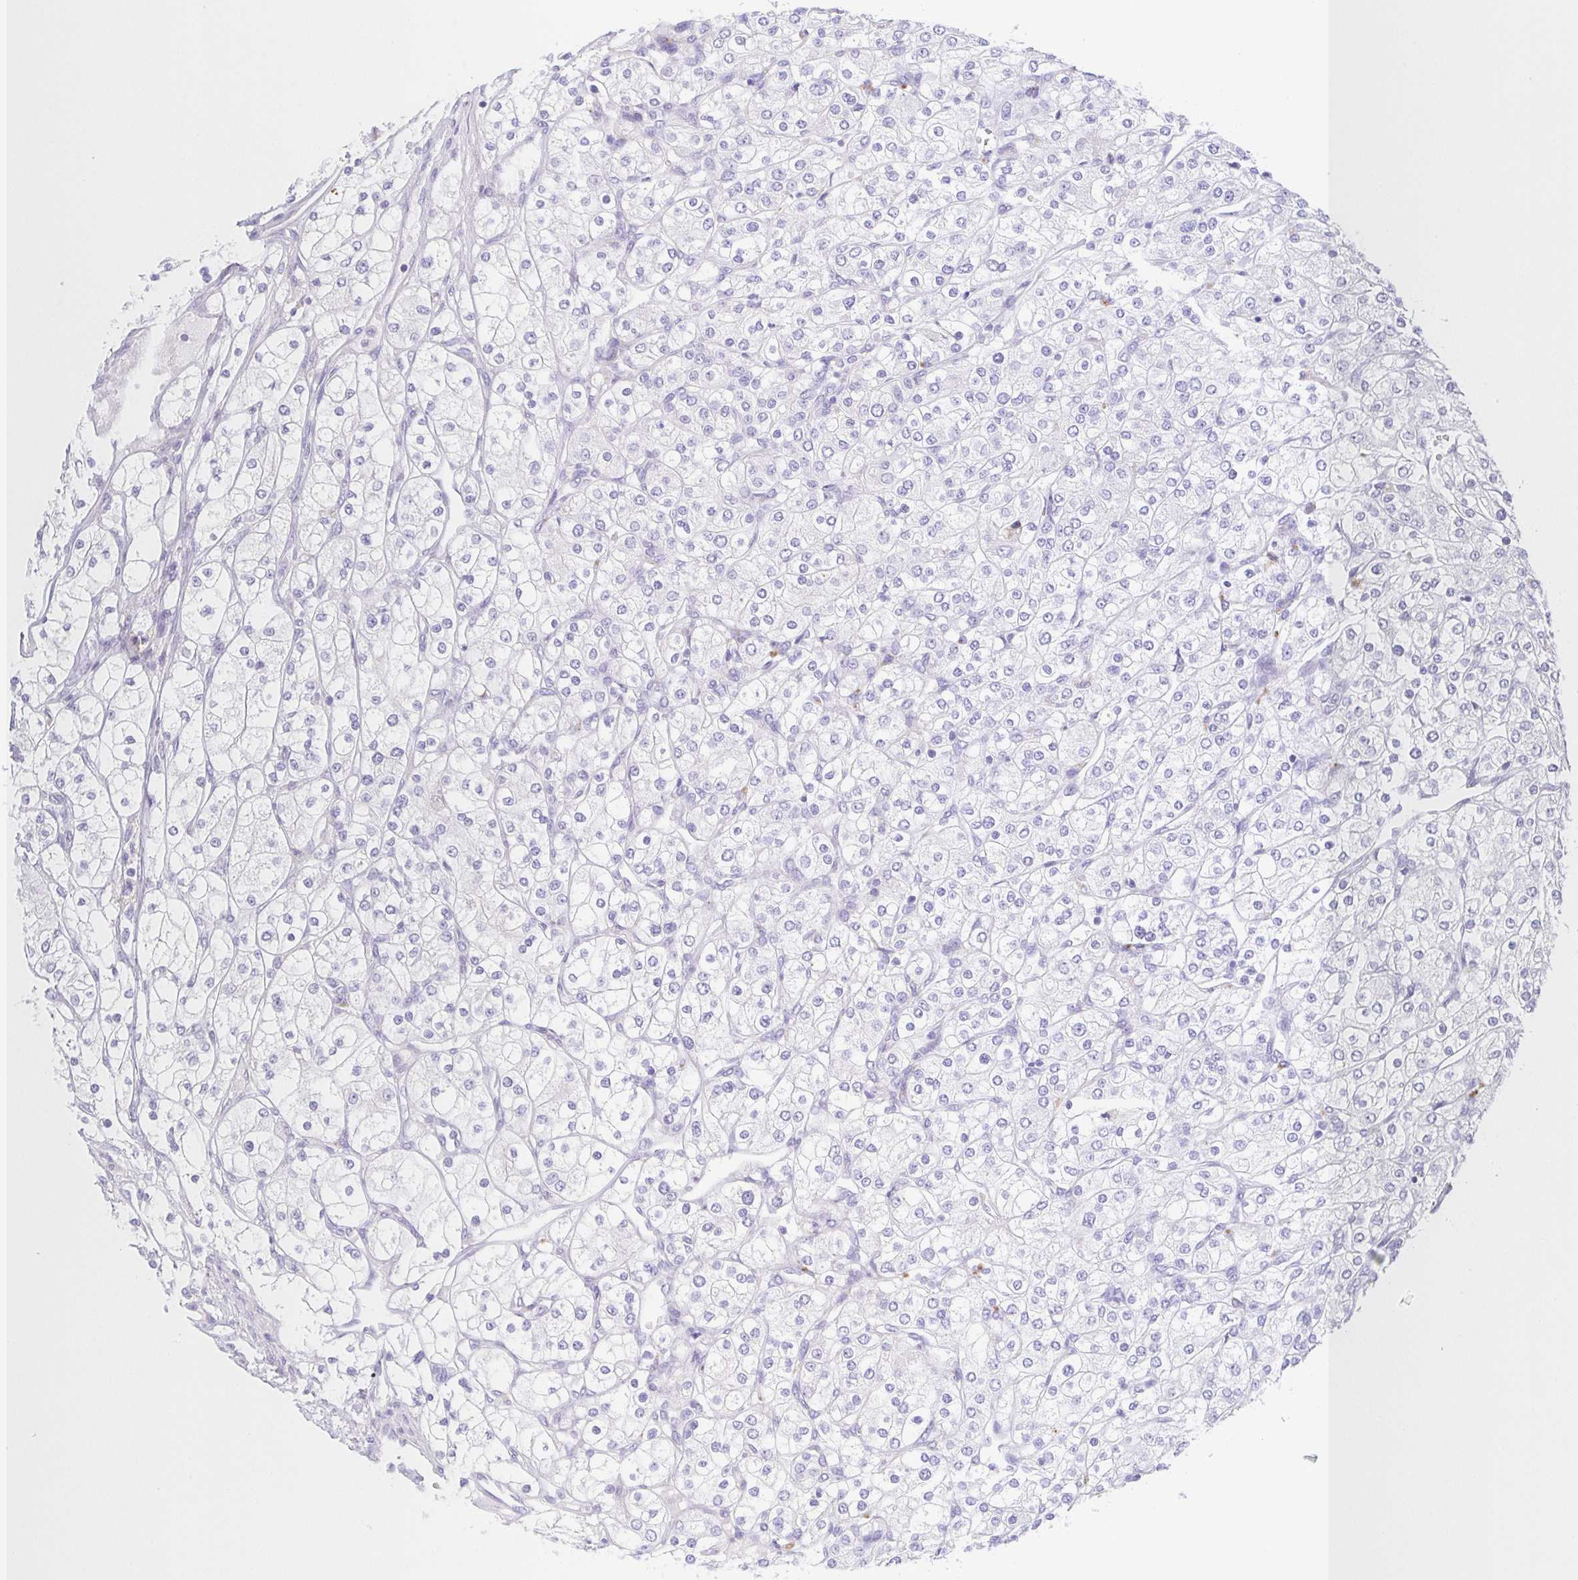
{"staining": {"intensity": "negative", "quantity": "none", "location": "none"}, "tissue": "renal cancer", "cell_type": "Tumor cells", "image_type": "cancer", "snomed": [{"axis": "morphology", "description": "Adenocarcinoma, NOS"}, {"axis": "topography", "description": "Kidney"}], "caption": "The micrograph exhibits no staining of tumor cells in renal cancer (adenocarcinoma). (DAB IHC visualized using brightfield microscopy, high magnification).", "gene": "PKDREJ", "patient": {"sex": "male", "age": 80}}